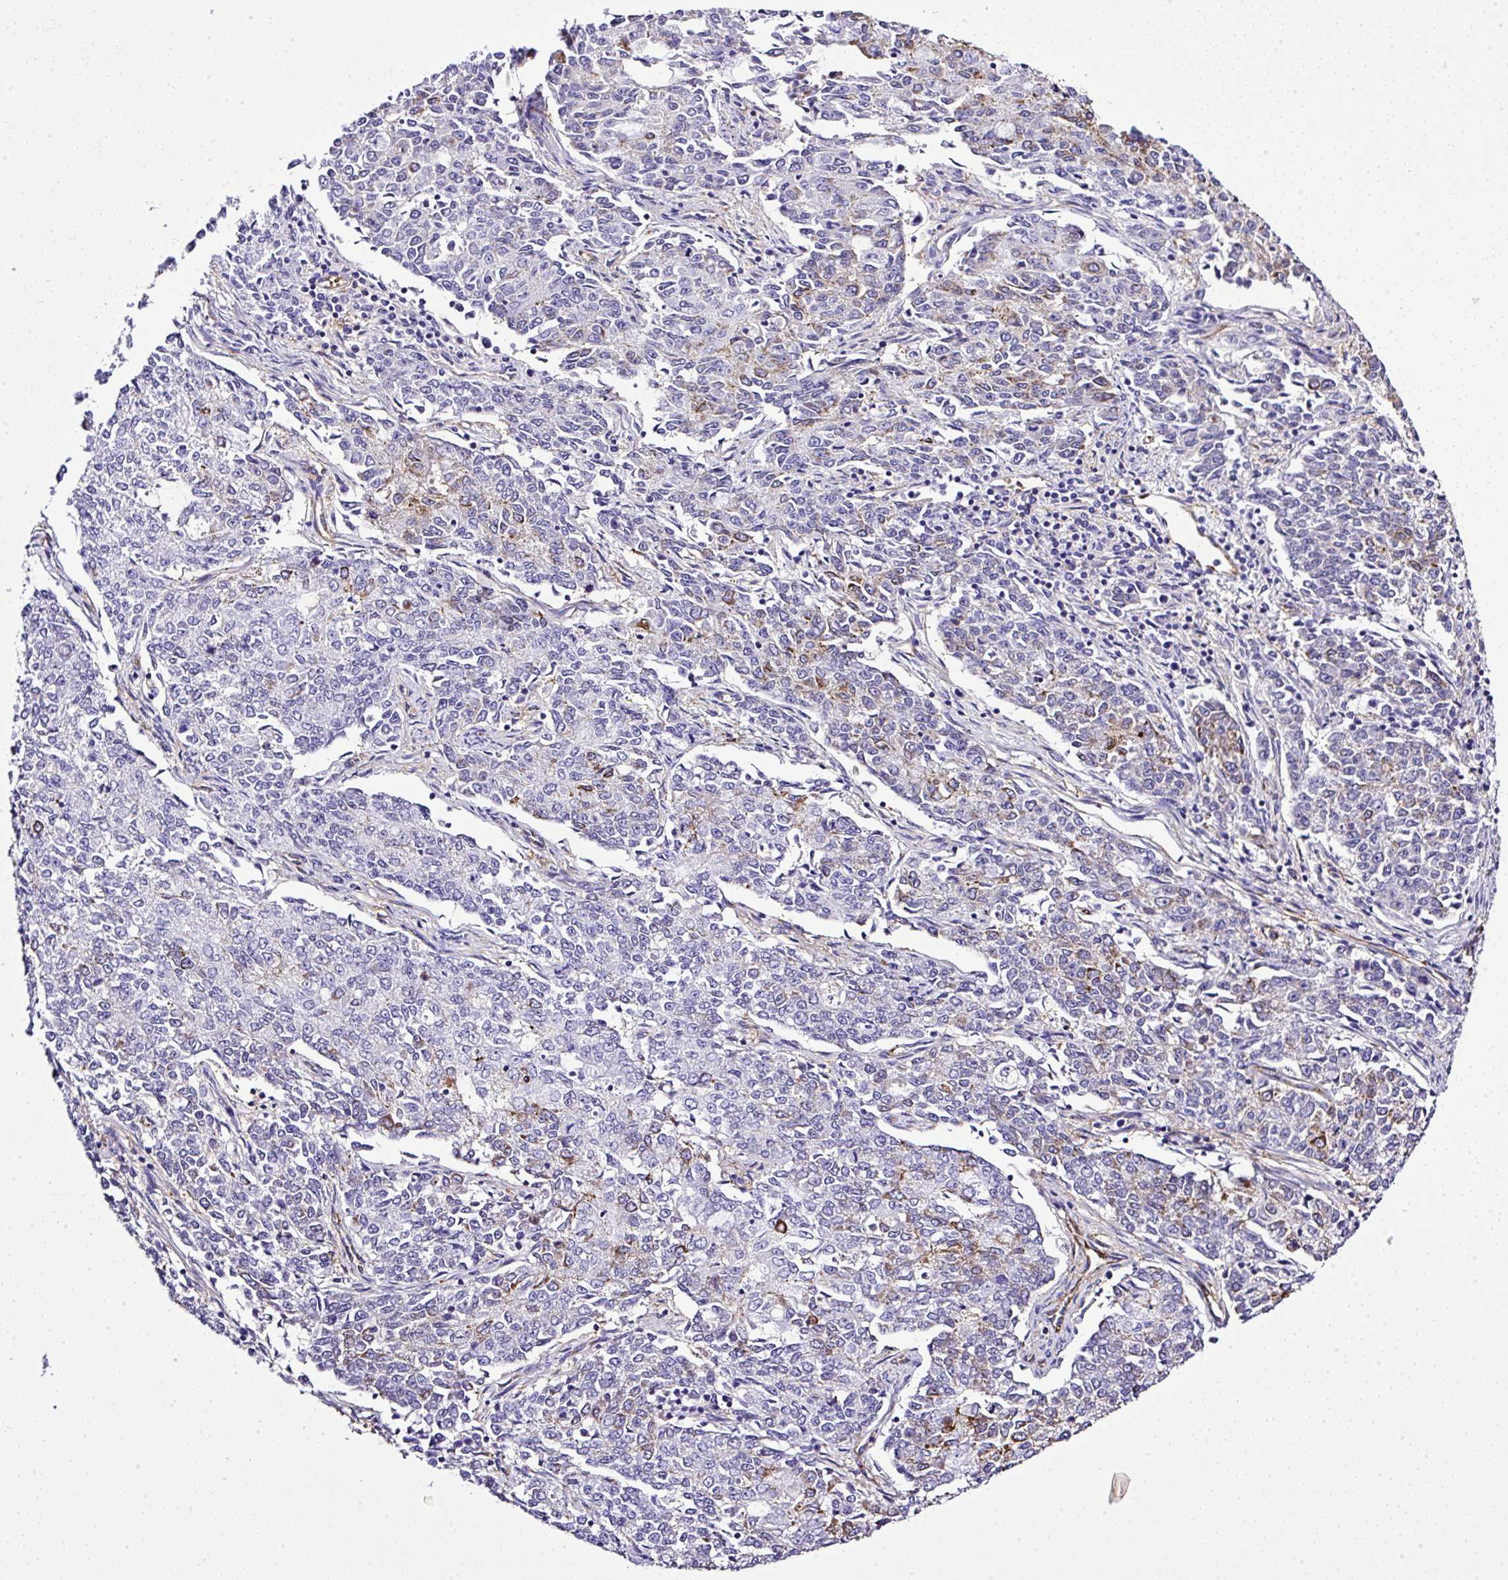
{"staining": {"intensity": "weak", "quantity": "<25%", "location": "cytoplasmic/membranous"}, "tissue": "endometrial cancer", "cell_type": "Tumor cells", "image_type": "cancer", "snomed": [{"axis": "morphology", "description": "Adenocarcinoma, NOS"}, {"axis": "topography", "description": "Endometrium"}], "caption": "There is no significant positivity in tumor cells of endometrial adenocarcinoma.", "gene": "MAGEB5", "patient": {"sex": "female", "age": 50}}